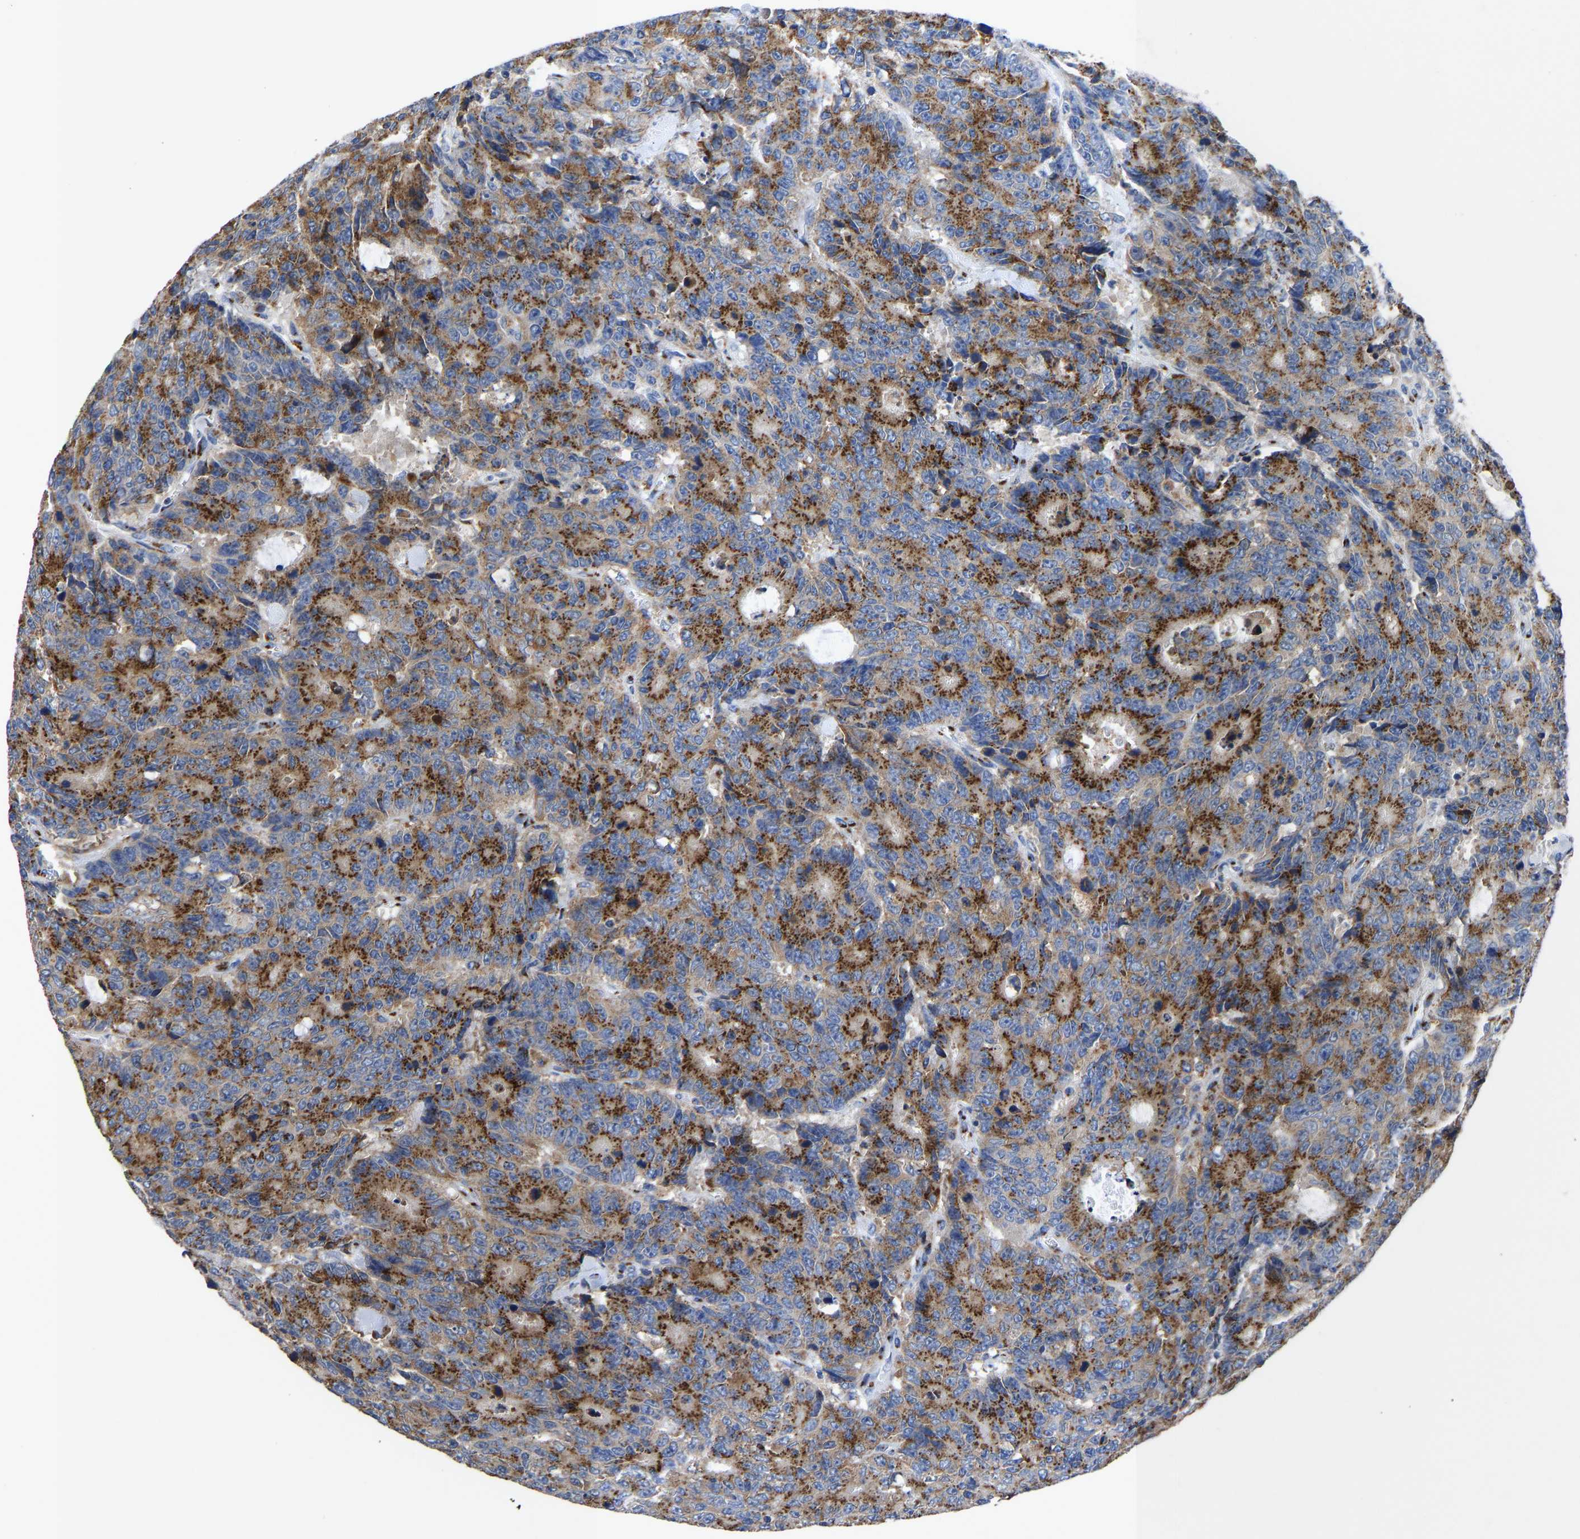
{"staining": {"intensity": "strong", "quantity": ">75%", "location": "cytoplasmic/membranous"}, "tissue": "colorectal cancer", "cell_type": "Tumor cells", "image_type": "cancer", "snomed": [{"axis": "morphology", "description": "Adenocarcinoma, NOS"}, {"axis": "topography", "description": "Colon"}], "caption": "Colorectal cancer (adenocarcinoma) stained for a protein reveals strong cytoplasmic/membranous positivity in tumor cells.", "gene": "TMEM87A", "patient": {"sex": "female", "age": 86}}